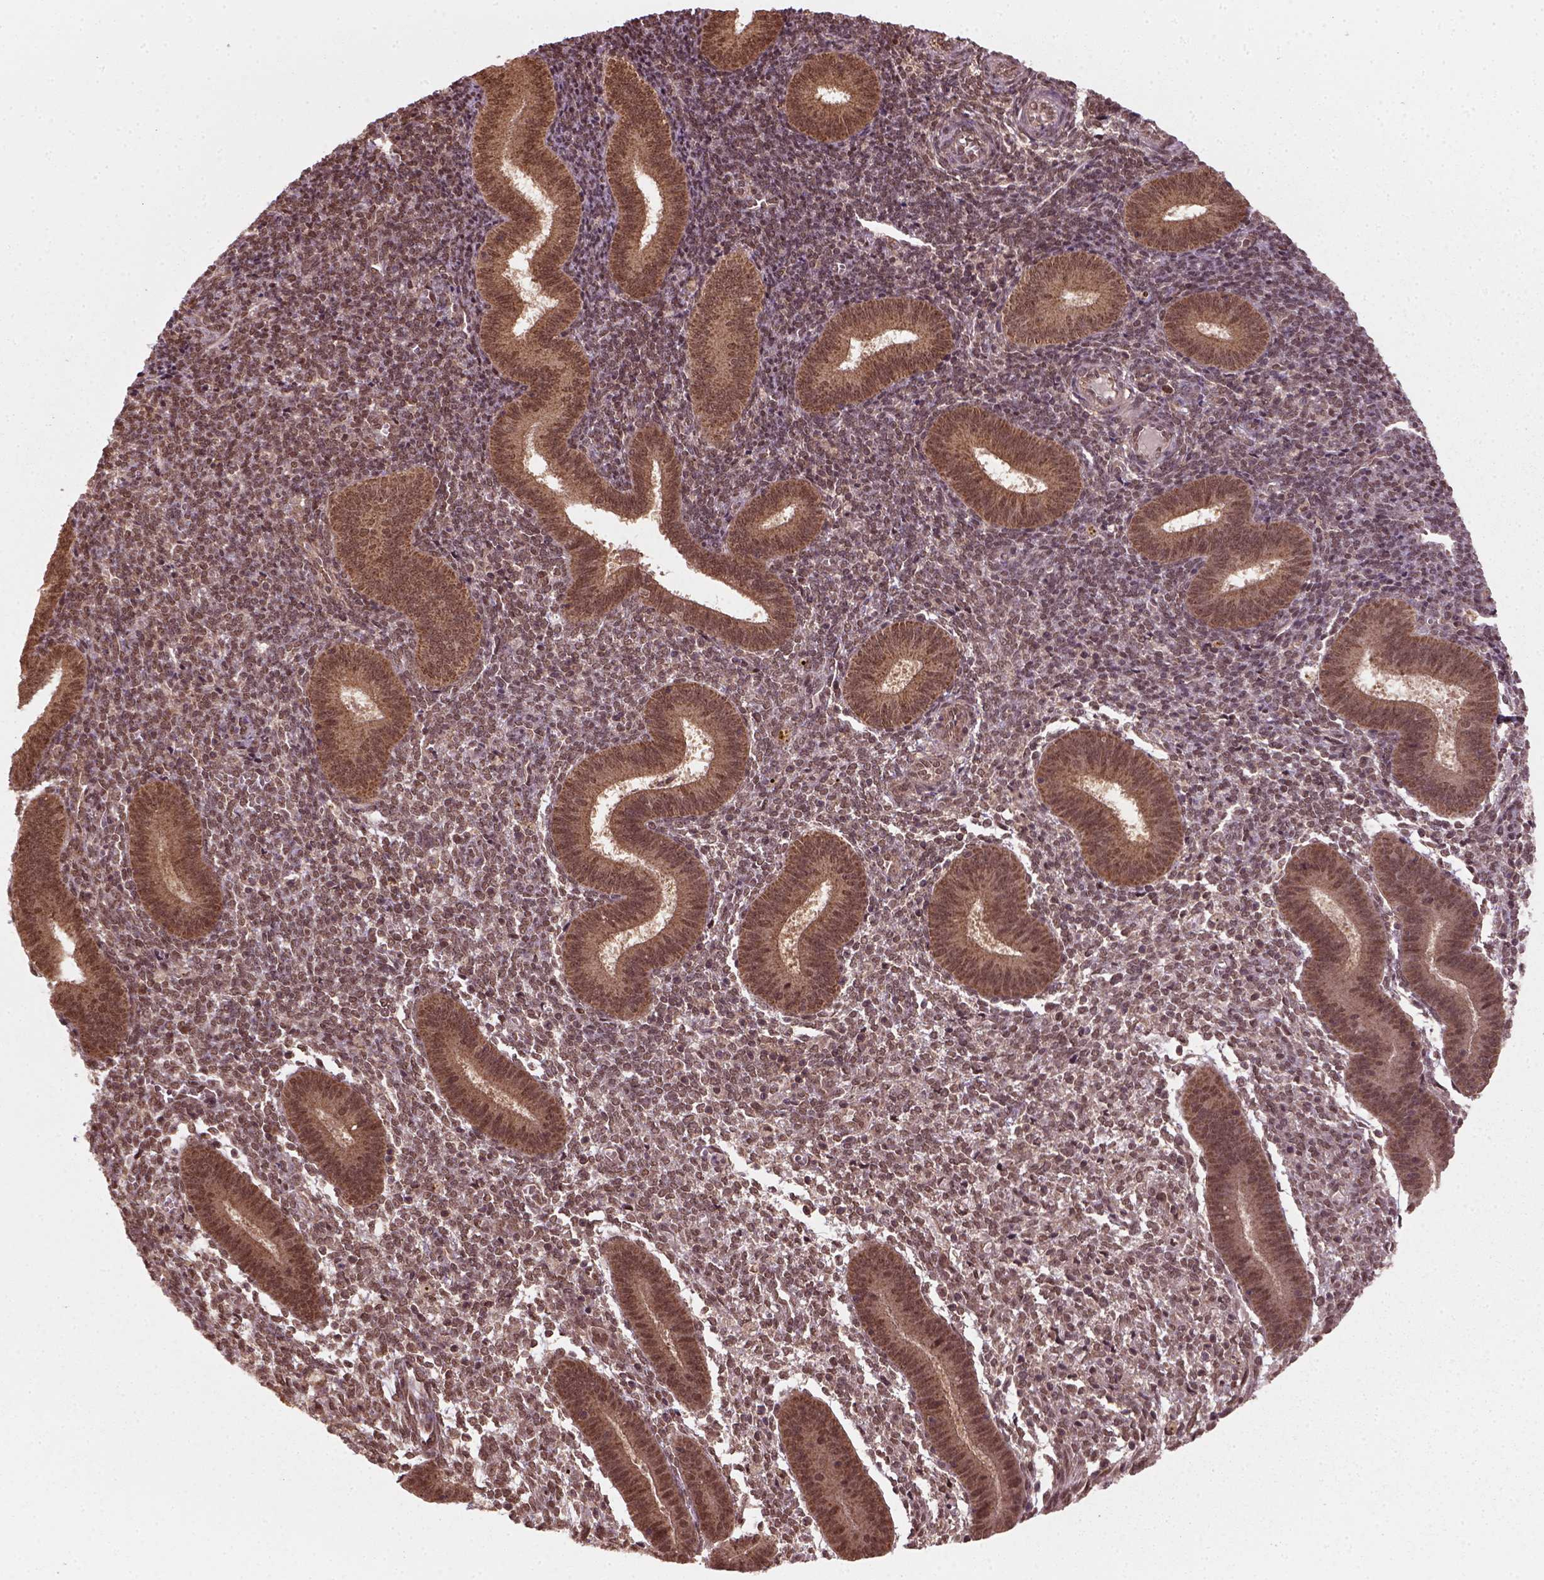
{"staining": {"intensity": "moderate", "quantity": ">75%", "location": "cytoplasmic/membranous,nuclear"}, "tissue": "endometrium", "cell_type": "Cells in endometrial stroma", "image_type": "normal", "snomed": [{"axis": "morphology", "description": "Normal tissue, NOS"}, {"axis": "topography", "description": "Endometrium"}], "caption": "Immunohistochemical staining of normal human endometrium reveals medium levels of moderate cytoplasmic/membranous,nuclear expression in approximately >75% of cells in endometrial stroma. The protein is stained brown, and the nuclei are stained in blue (DAB (3,3'-diaminobenzidine) IHC with brightfield microscopy, high magnification).", "gene": "NUDT9", "patient": {"sex": "female", "age": 25}}